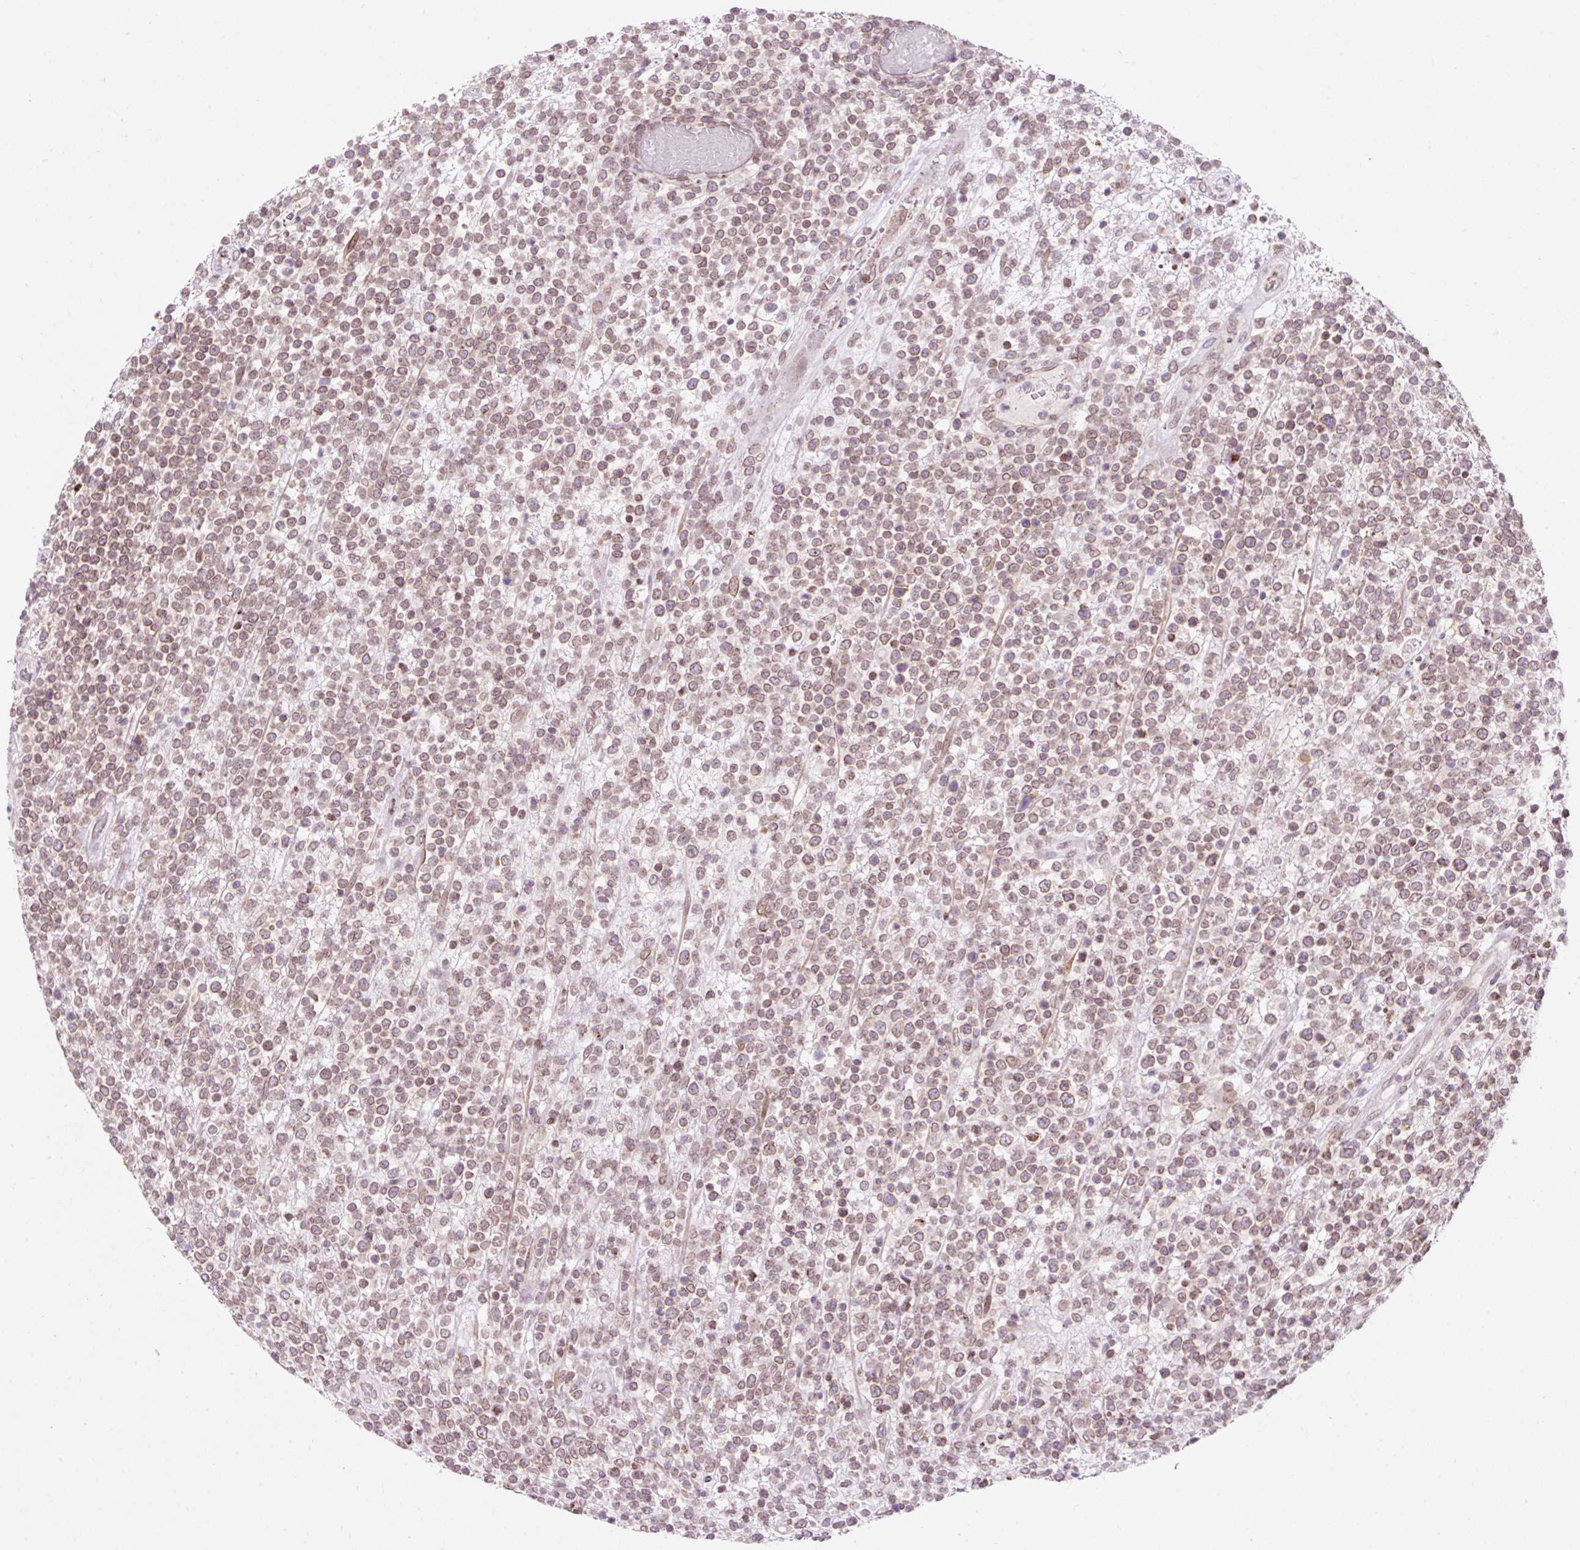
{"staining": {"intensity": "weak", "quantity": ">75%", "location": "cytoplasmic/membranous,nuclear"}, "tissue": "lymphoma", "cell_type": "Tumor cells", "image_type": "cancer", "snomed": [{"axis": "morphology", "description": "Malignant lymphoma, non-Hodgkin's type, High grade"}, {"axis": "topography", "description": "Colon"}], "caption": "The micrograph demonstrates a brown stain indicating the presence of a protein in the cytoplasmic/membranous and nuclear of tumor cells in lymphoma.", "gene": "ZNF610", "patient": {"sex": "female", "age": 53}}